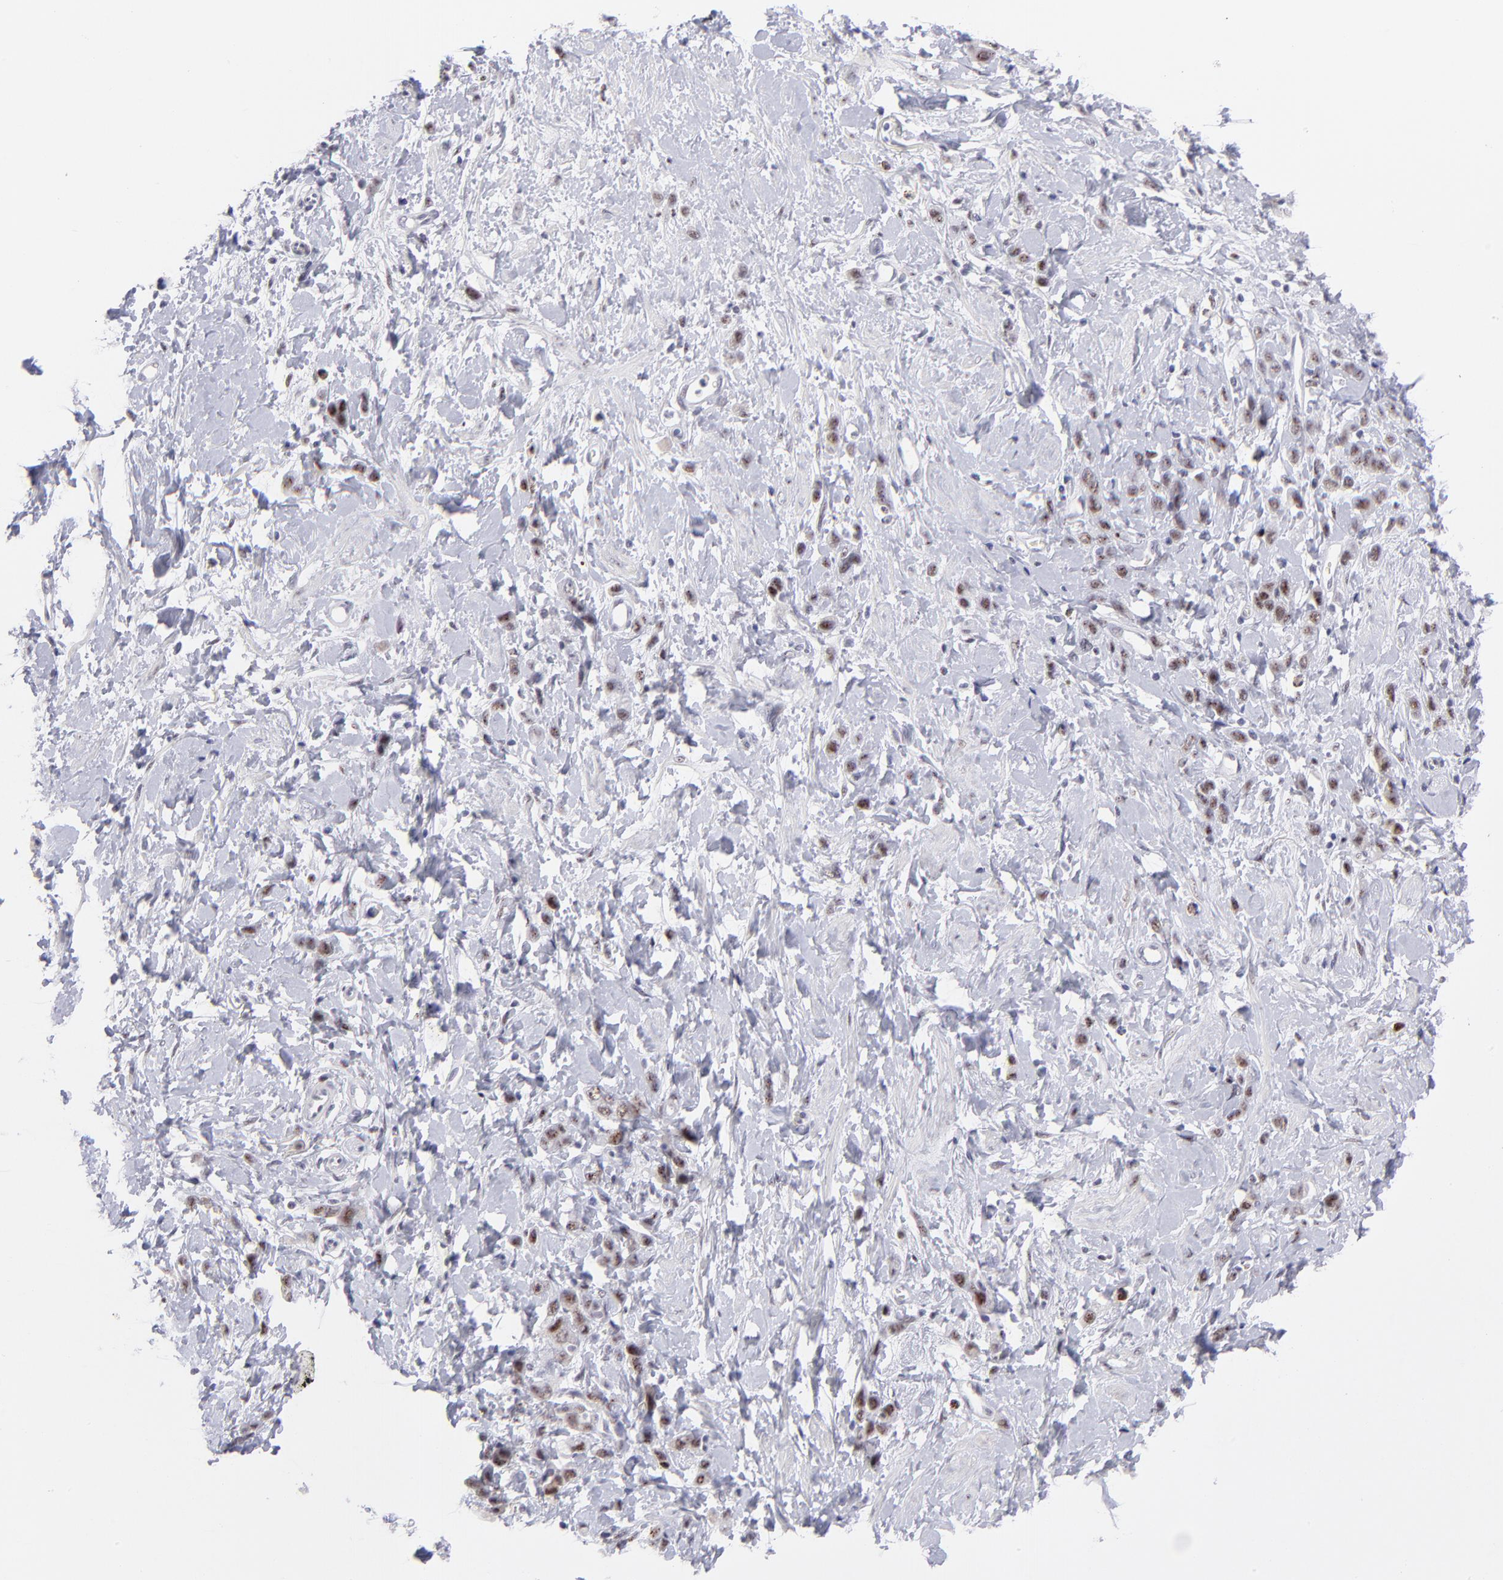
{"staining": {"intensity": "moderate", "quantity": ">75%", "location": "nuclear"}, "tissue": "stomach cancer", "cell_type": "Tumor cells", "image_type": "cancer", "snomed": [{"axis": "morphology", "description": "Normal tissue, NOS"}, {"axis": "morphology", "description": "Adenocarcinoma, NOS"}, {"axis": "topography", "description": "Stomach"}], "caption": "A photomicrograph of human adenocarcinoma (stomach) stained for a protein shows moderate nuclear brown staining in tumor cells. (IHC, brightfield microscopy, high magnification).", "gene": "CDC25C", "patient": {"sex": "male", "age": 82}}